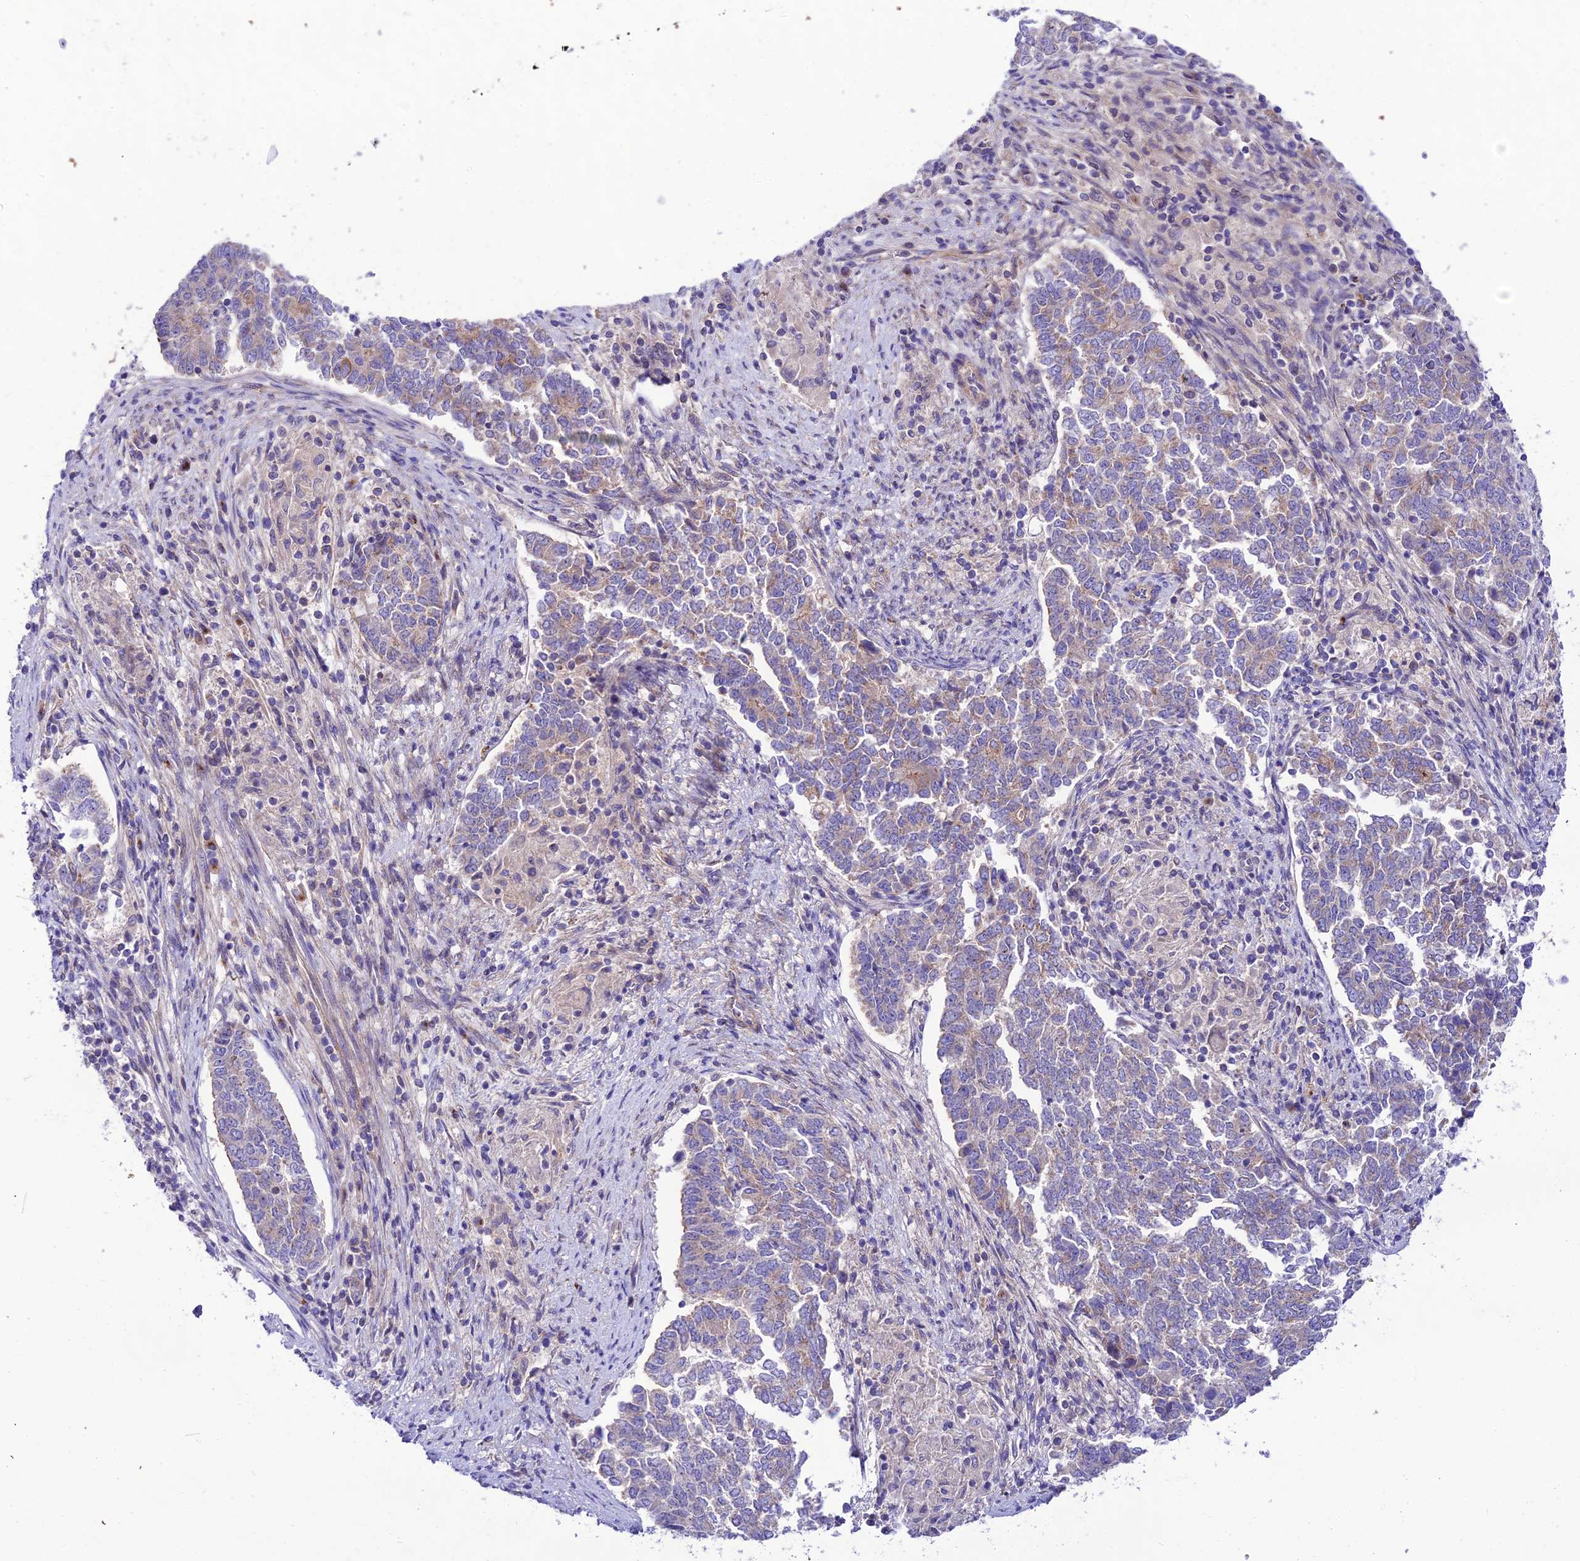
{"staining": {"intensity": "weak", "quantity": "25%-75%", "location": "cytoplasmic/membranous"}, "tissue": "endometrial cancer", "cell_type": "Tumor cells", "image_type": "cancer", "snomed": [{"axis": "morphology", "description": "Adenocarcinoma, NOS"}, {"axis": "topography", "description": "Endometrium"}], "caption": "This is a histology image of immunohistochemistry staining of adenocarcinoma (endometrial), which shows weak positivity in the cytoplasmic/membranous of tumor cells.", "gene": "LACTB2", "patient": {"sex": "female", "age": 80}}